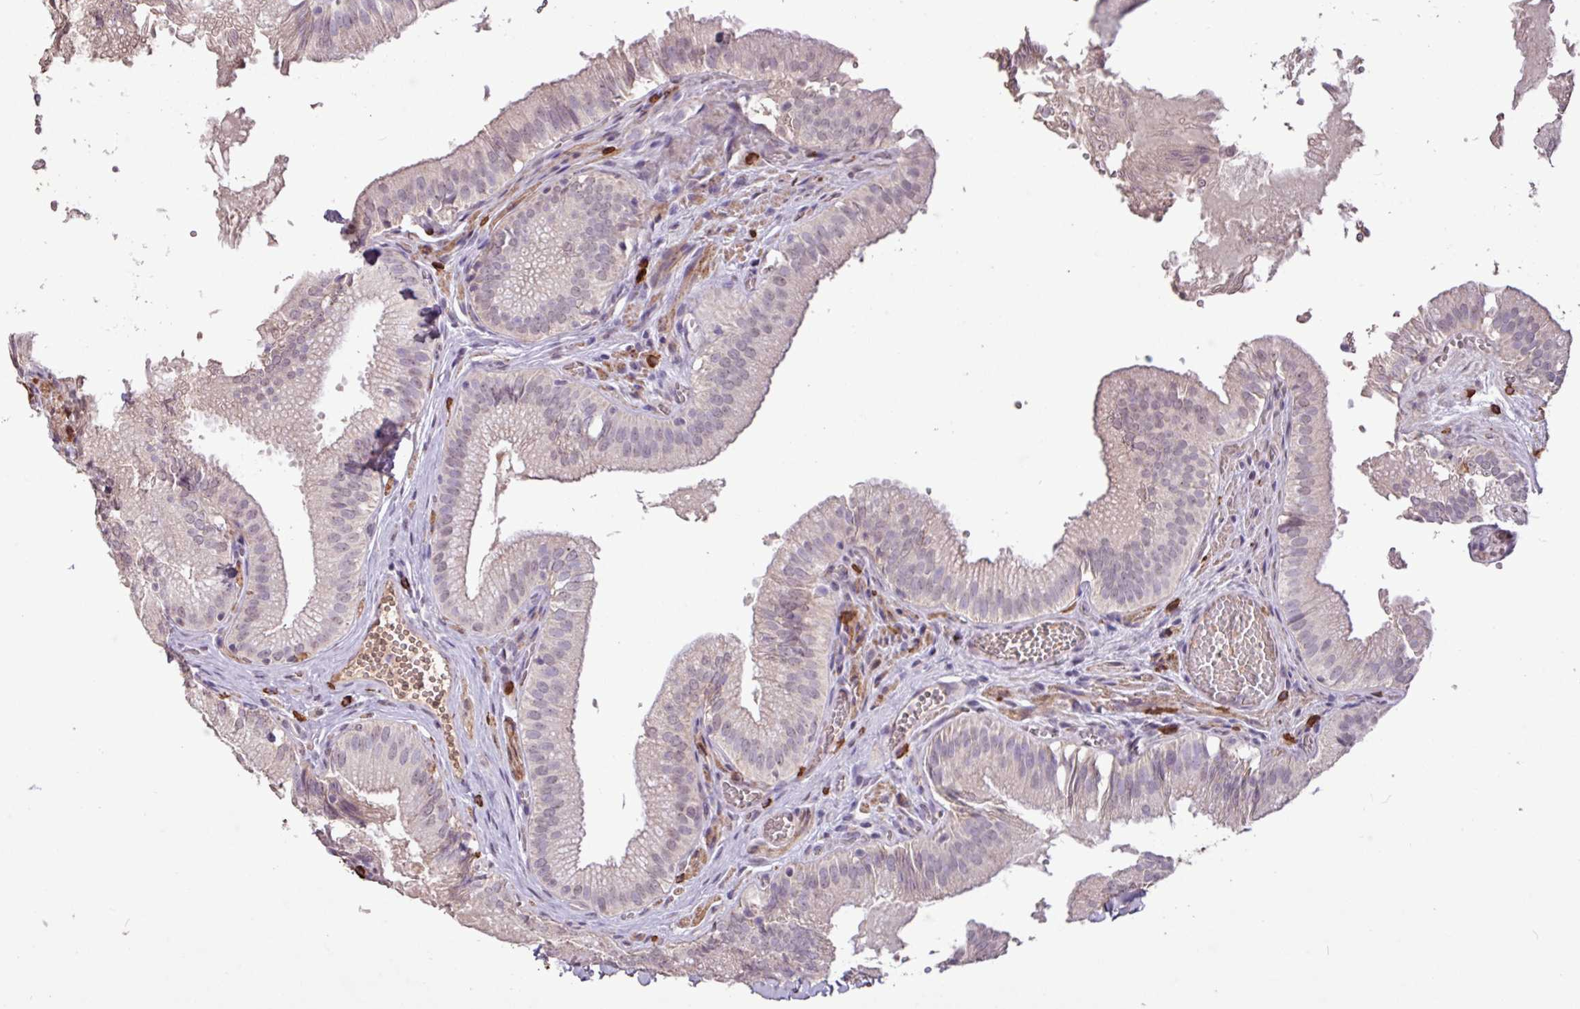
{"staining": {"intensity": "weak", "quantity": "<25%", "location": "nuclear"}, "tissue": "gallbladder", "cell_type": "Glandular cells", "image_type": "normal", "snomed": [{"axis": "morphology", "description": "Normal tissue, NOS"}, {"axis": "topography", "description": "Gallbladder"}, {"axis": "topography", "description": "Peripheral nerve tissue"}], "caption": "Glandular cells show no significant protein staining in benign gallbladder.", "gene": "L3MBTL3", "patient": {"sex": "male", "age": 17}}